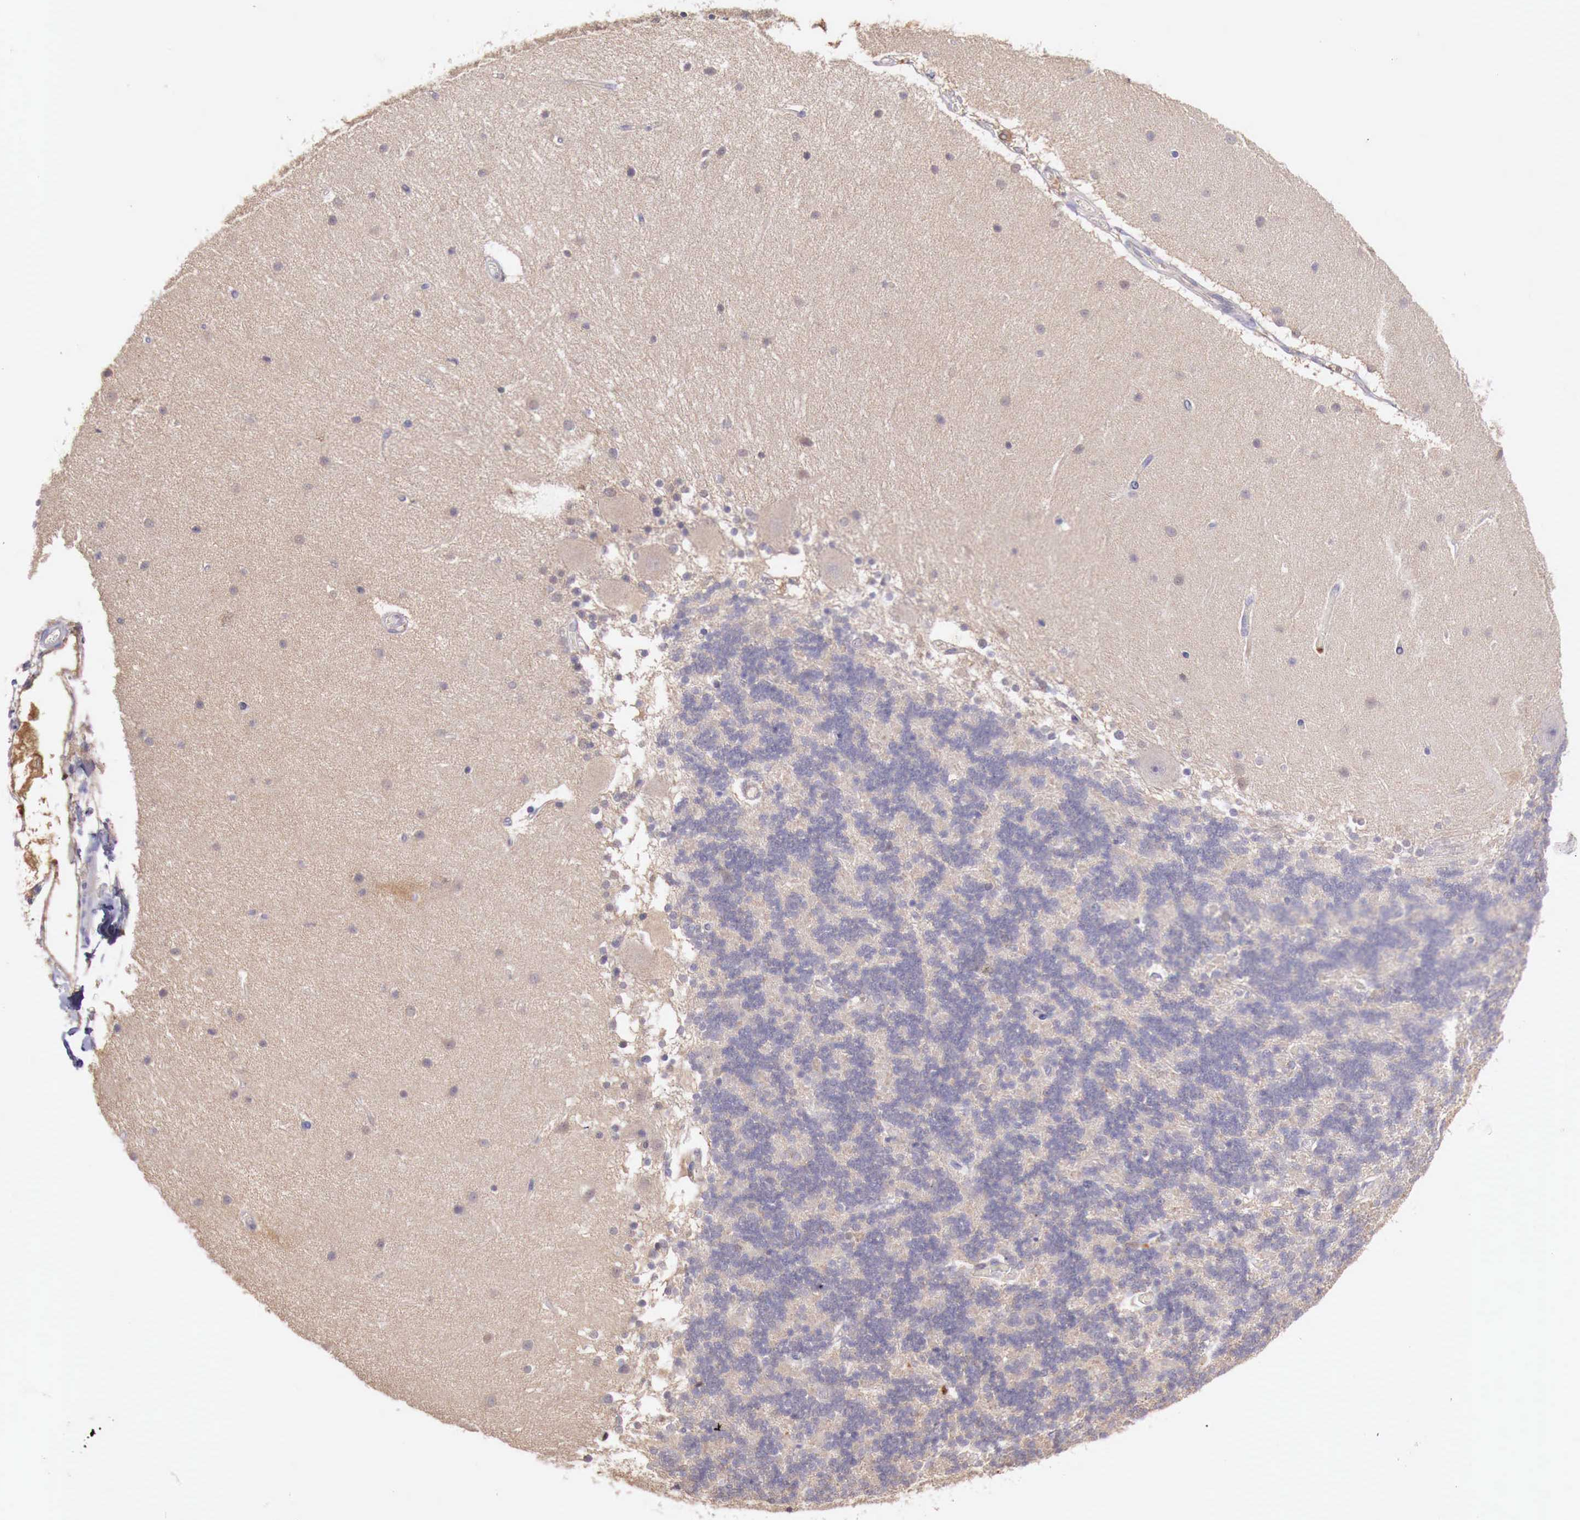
{"staining": {"intensity": "negative", "quantity": "none", "location": "none"}, "tissue": "cerebellum", "cell_type": "Cells in granular layer", "image_type": "normal", "snomed": [{"axis": "morphology", "description": "Normal tissue, NOS"}, {"axis": "topography", "description": "Cerebellum"}], "caption": "The immunohistochemistry image has no significant expression in cells in granular layer of cerebellum. (DAB immunohistochemistry (IHC) visualized using brightfield microscopy, high magnification).", "gene": "GAB2", "patient": {"sex": "female", "age": 54}}